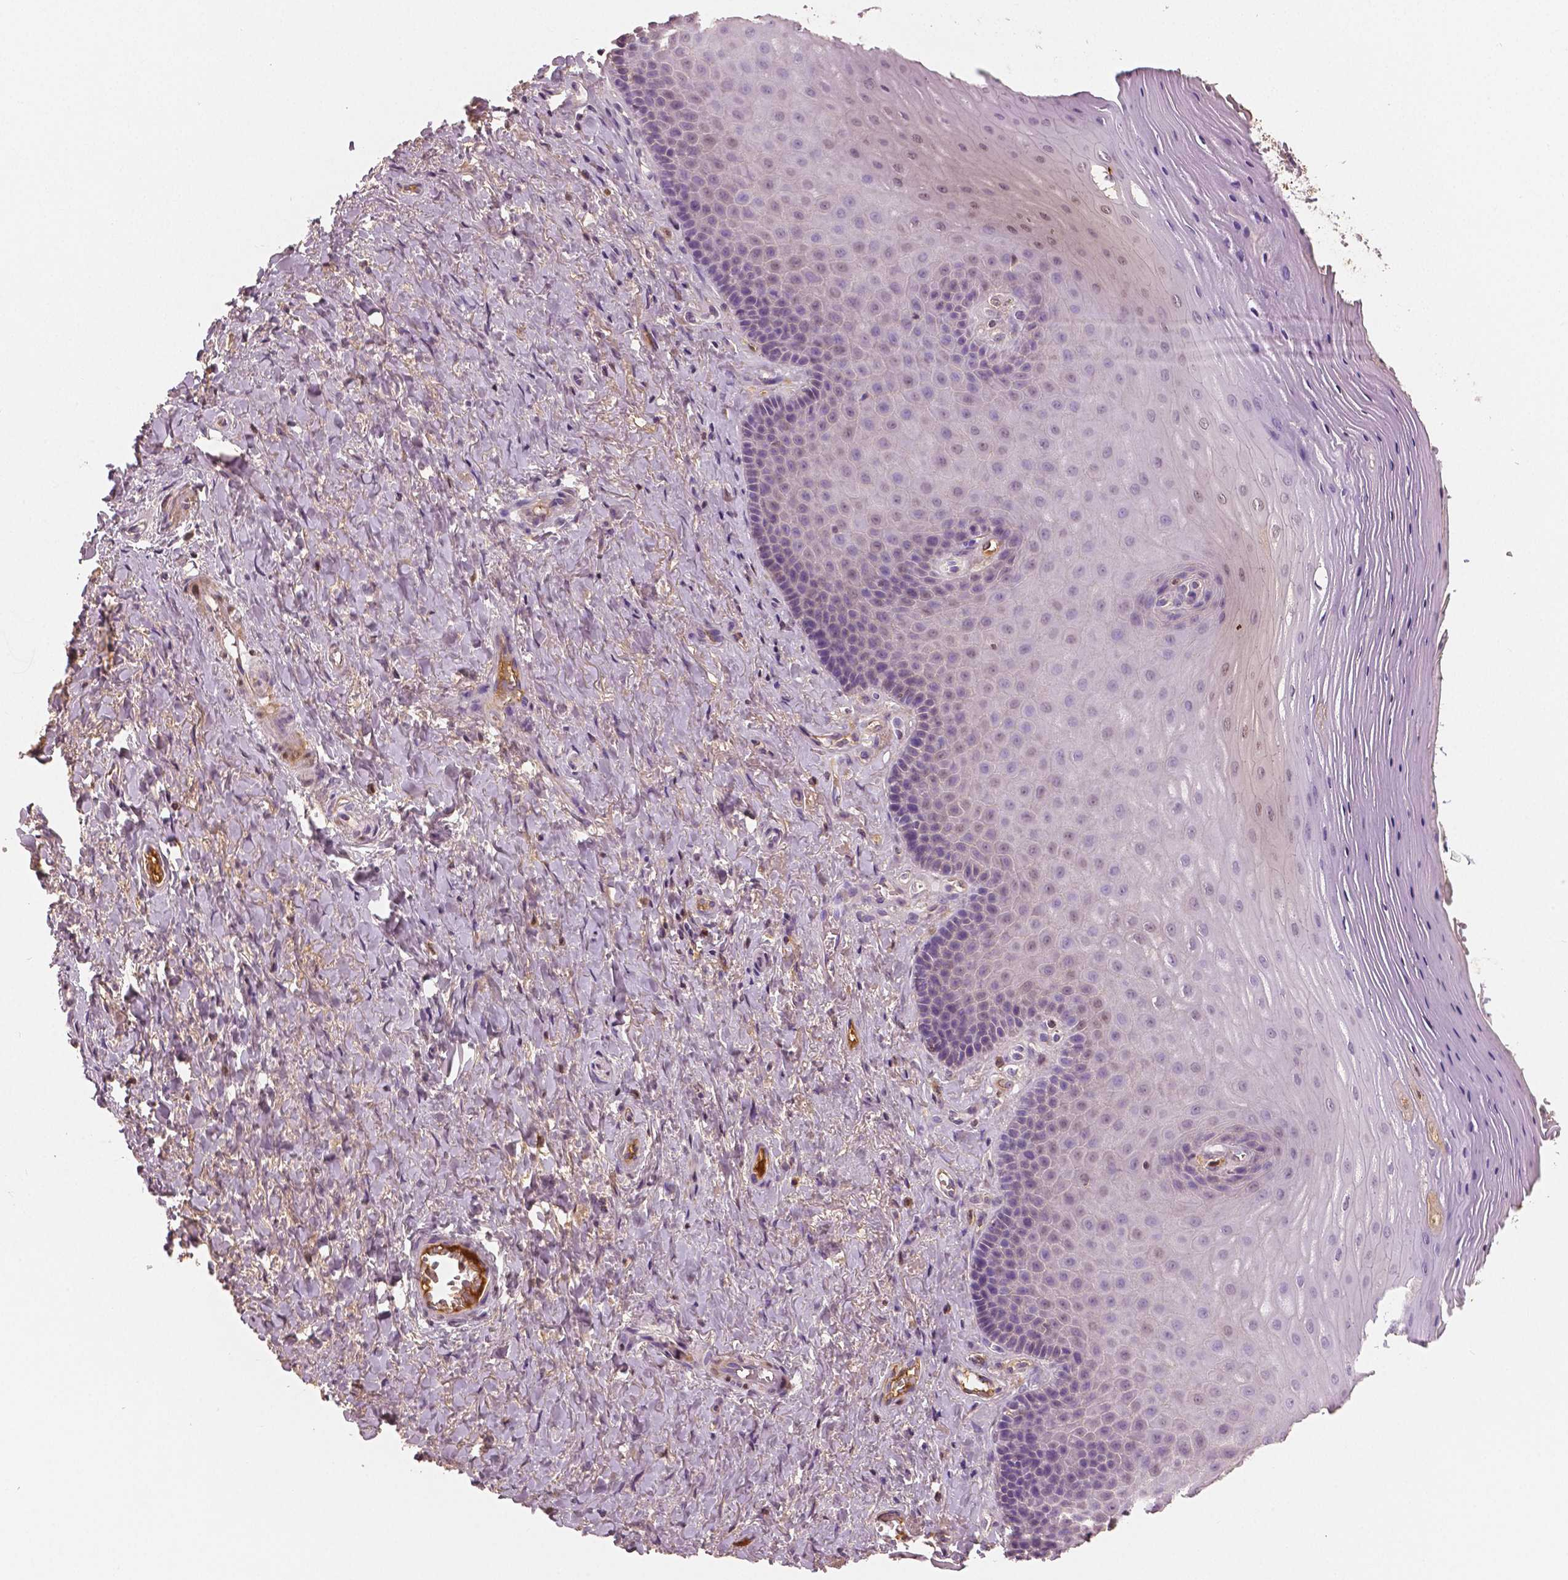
{"staining": {"intensity": "negative", "quantity": "none", "location": "none"}, "tissue": "vagina", "cell_type": "Squamous epithelial cells", "image_type": "normal", "snomed": [{"axis": "morphology", "description": "Normal tissue, NOS"}, {"axis": "topography", "description": "Vagina"}], "caption": "Immunohistochemical staining of unremarkable vagina shows no significant positivity in squamous epithelial cells. Brightfield microscopy of immunohistochemistry stained with DAB (3,3'-diaminobenzidine) (brown) and hematoxylin (blue), captured at high magnification.", "gene": "APOA4", "patient": {"sex": "female", "age": 83}}